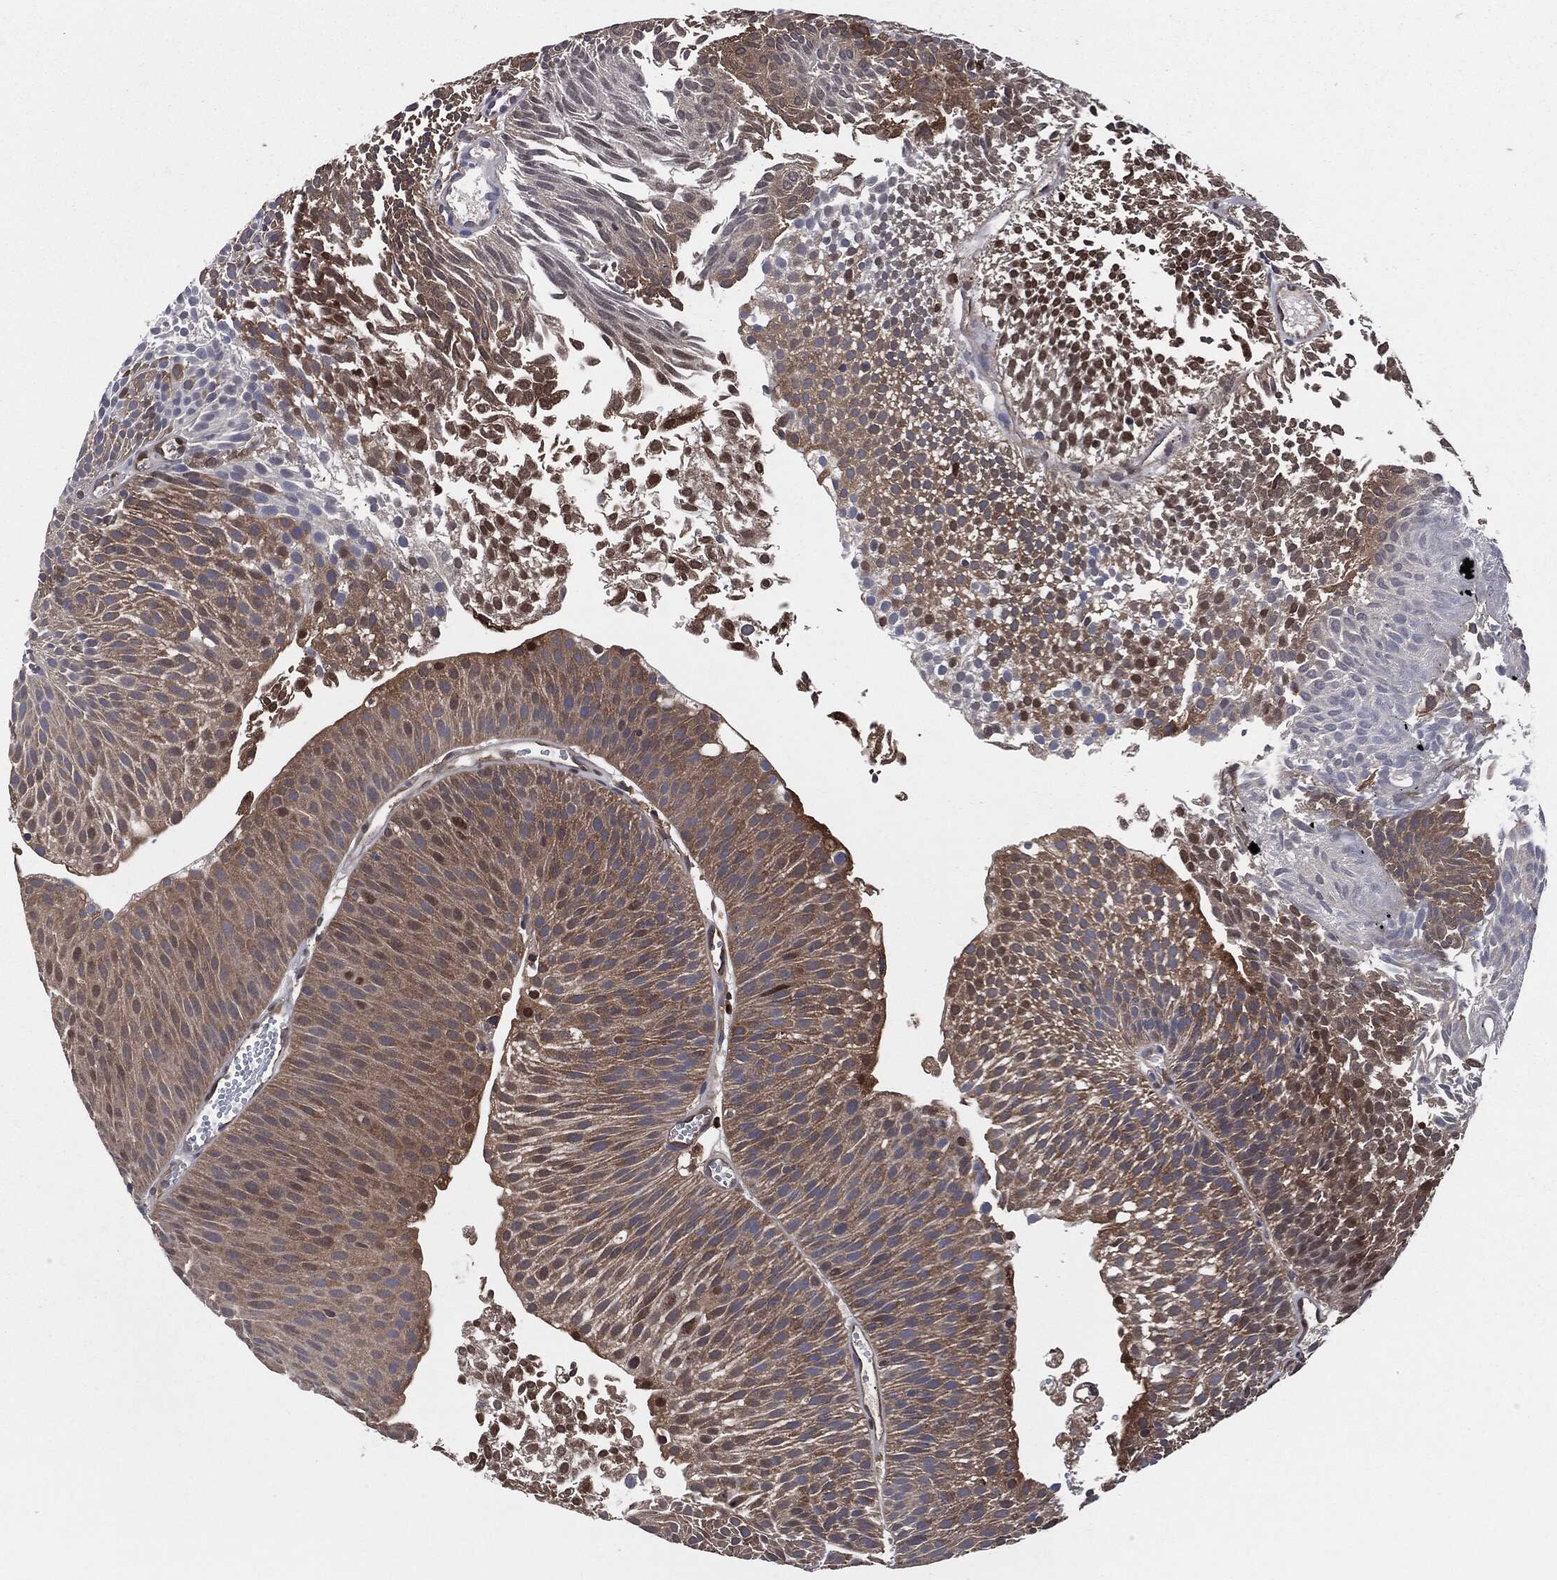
{"staining": {"intensity": "moderate", "quantity": "25%-75%", "location": "cytoplasmic/membranous"}, "tissue": "urothelial cancer", "cell_type": "Tumor cells", "image_type": "cancer", "snomed": [{"axis": "morphology", "description": "Urothelial carcinoma, Low grade"}, {"axis": "topography", "description": "Urinary bladder"}], "caption": "A brown stain shows moderate cytoplasmic/membranous positivity of a protein in low-grade urothelial carcinoma tumor cells.", "gene": "XPNPEP1", "patient": {"sex": "male", "age": 65}}